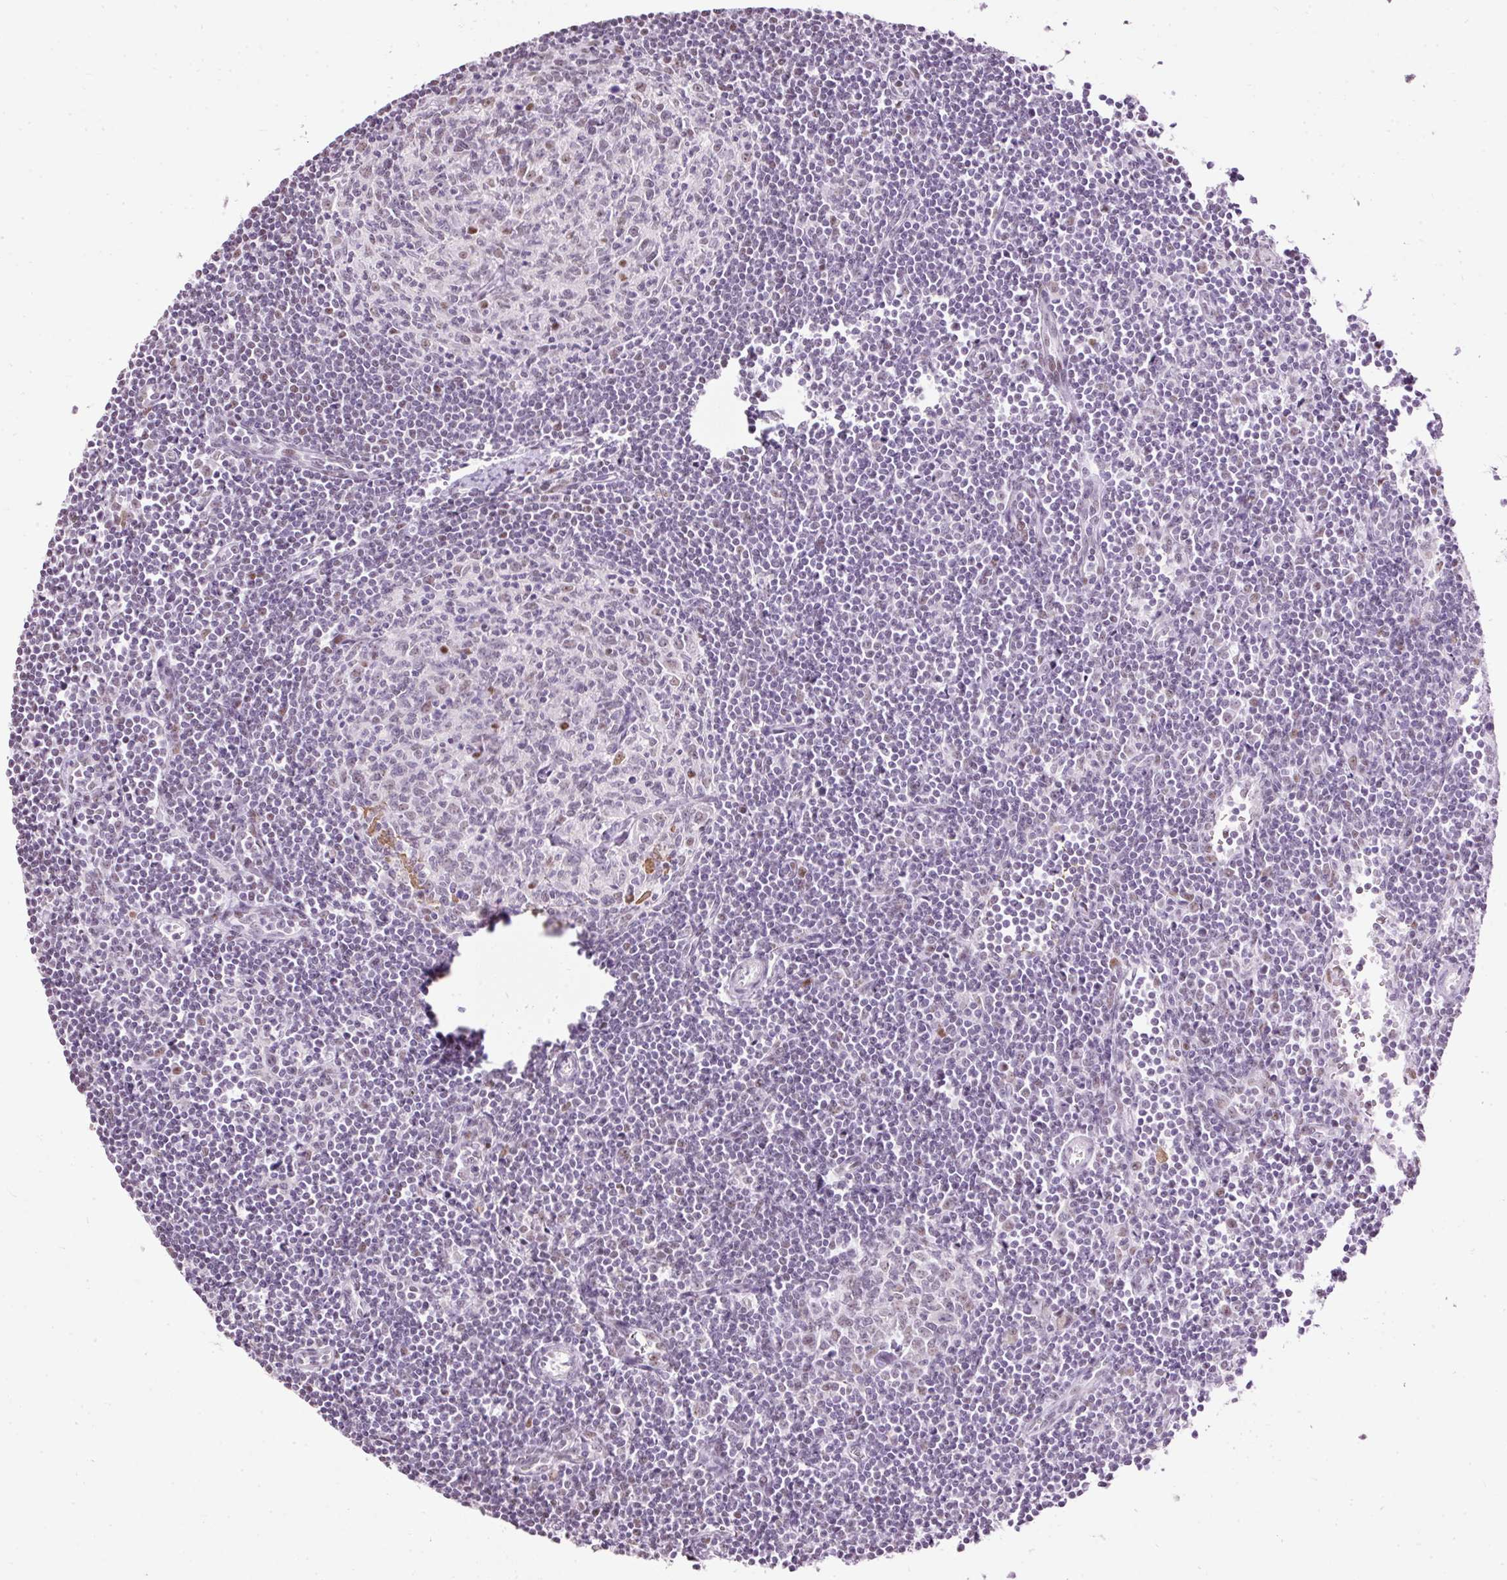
{"staining": {"intensity": "weak", "quantity": "25%-75%", "location": "nuclear"}, "tissue": "lymph node", "cell_type": "Germinal center cells", "image_type": "normal", "snomed": [{"axis": "morphology", "description": "Normal tissue, NOS"}, {"axis": "topography", "description": "Lymph node"}], "caption": "A photomicrograph showing weak nuclear expression in about 25%-75% of germinal center cells in benign lymph node, as visualized by brown immunohistochemical staining.", "gene": "PDE6B", "patient": {"sex": "female", "age": 29}}